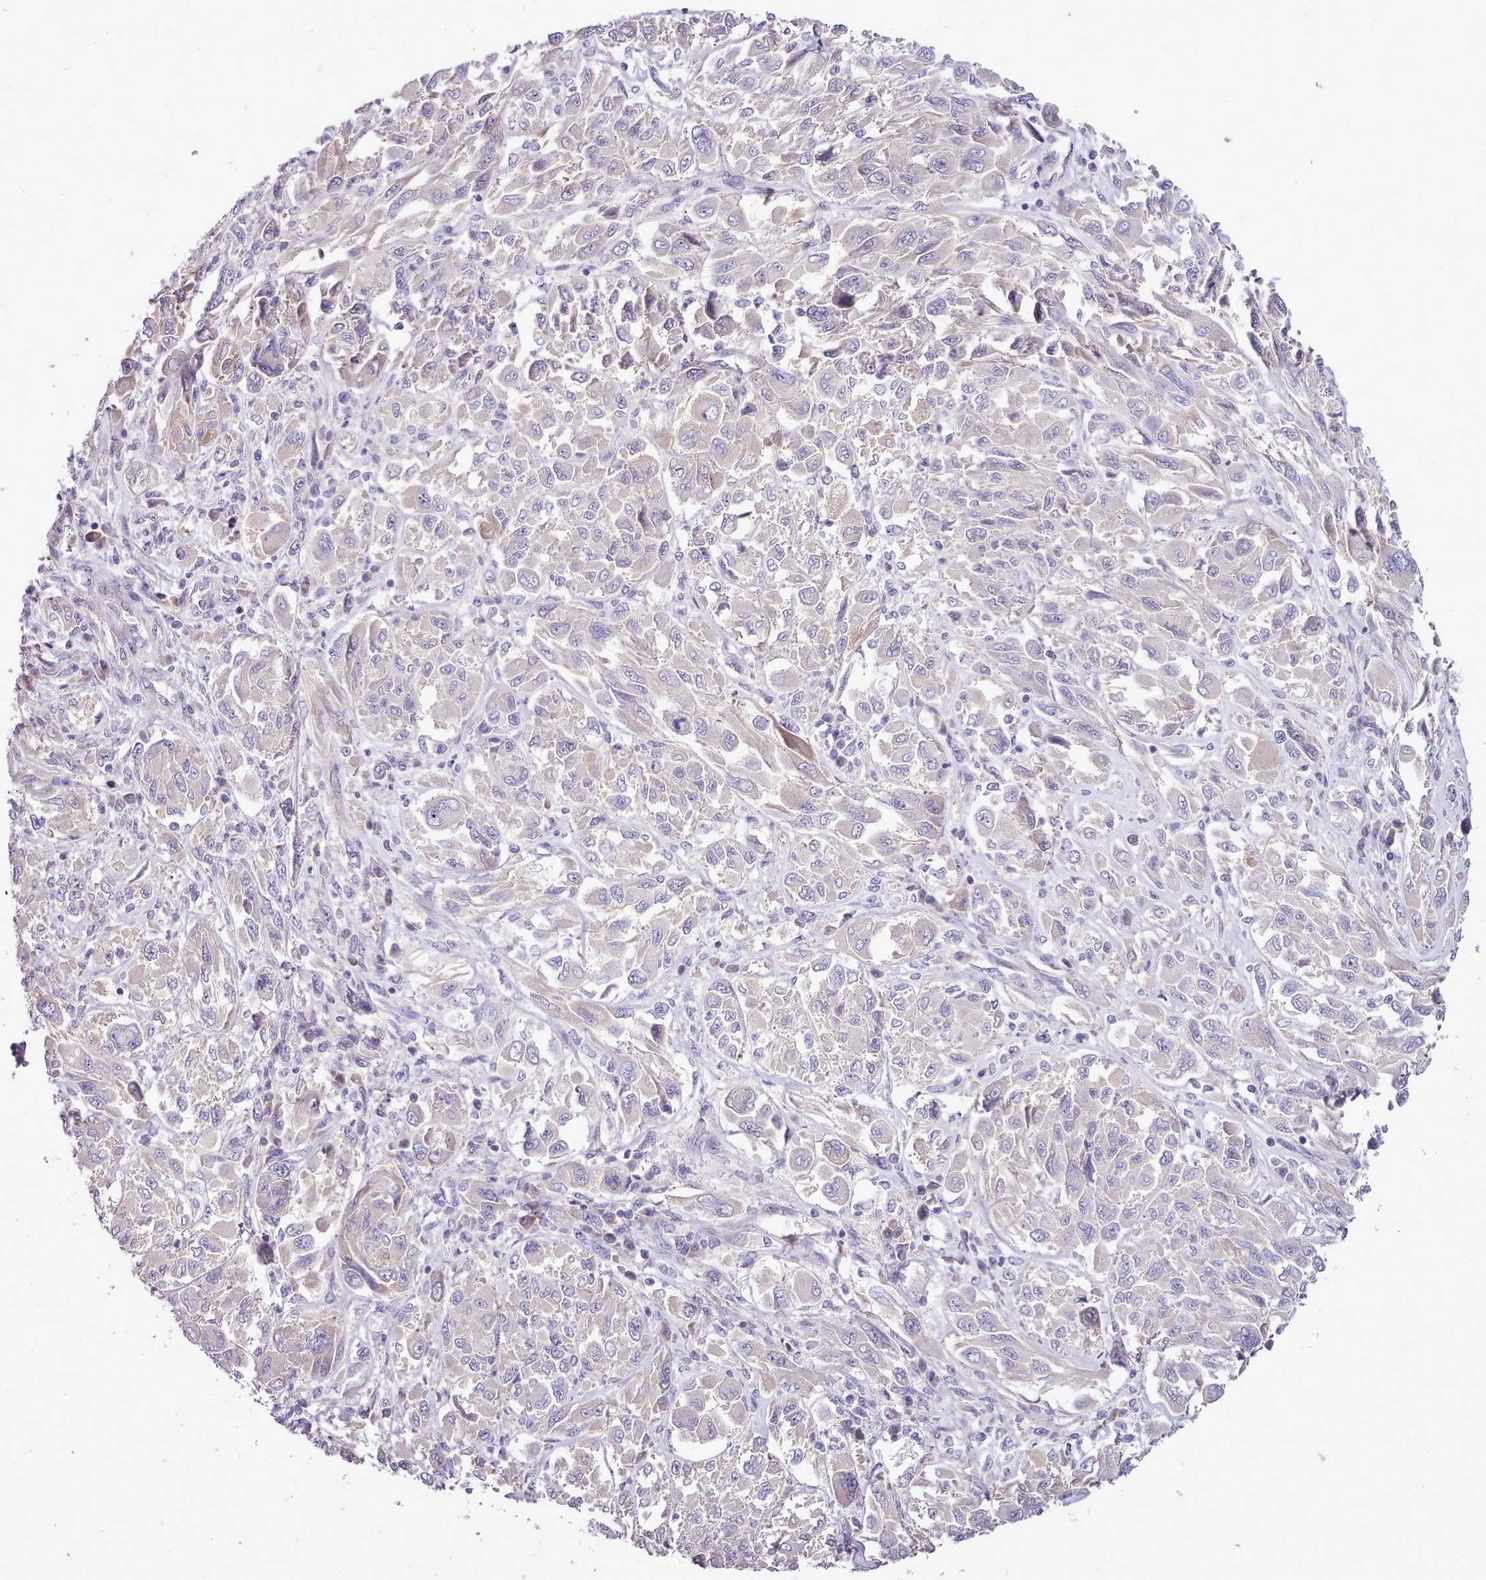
{"staining": {"intensity": "negative", "quantity": "none", "location": "none"}, "tissue": "melanoma", "cell_type": "Tumor cells", "image_type": "cancer", "snomed": [{"axis": "morphology", "description": "Malignant melanoma, NOS"}, {"axis": "topography", "description": "Skin"}], "caption": "Tumor cells are negative for protein expression in human malignant melanoma.", "gene": "SETX", "patient": {"sex": "female", "age": 91}}